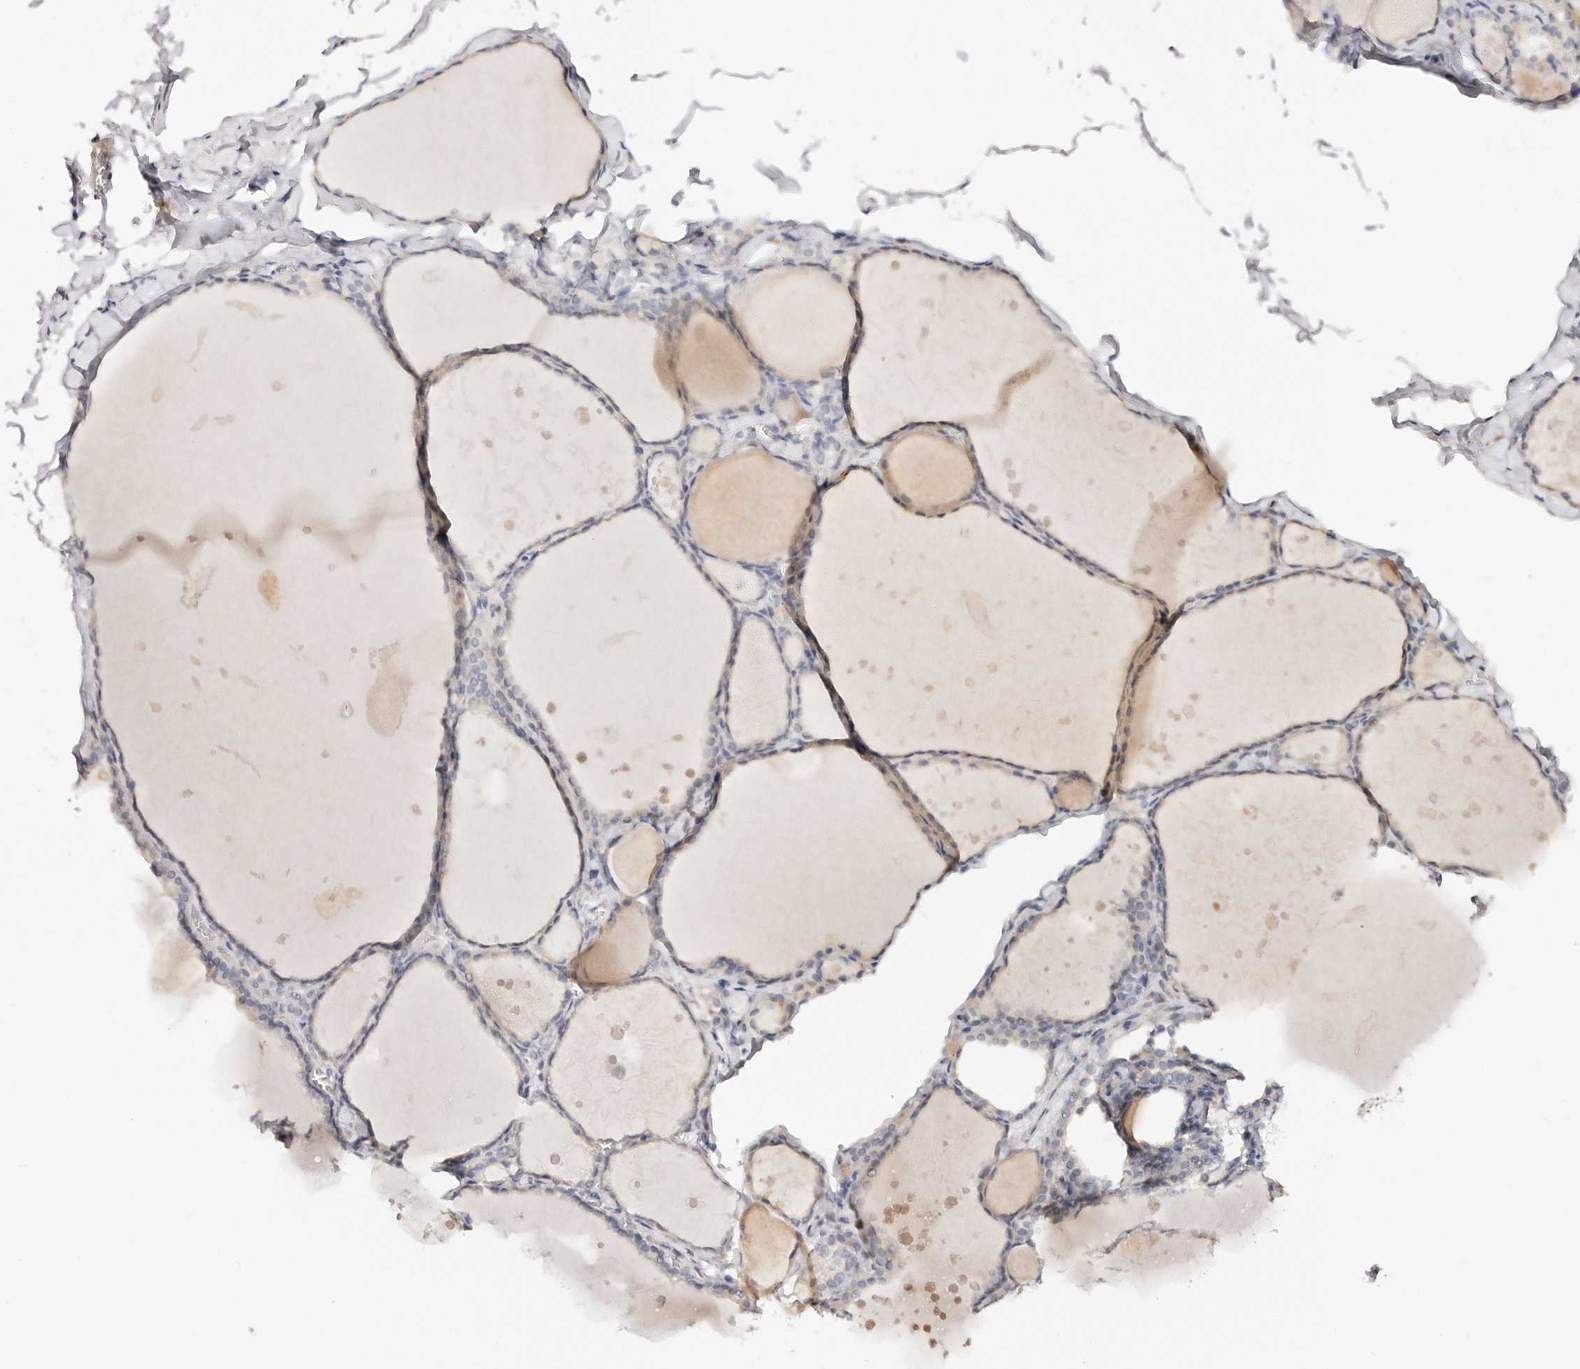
{"staining": {"intensity": "negative", "quantity": "none", "location": "none"}, "tissue": "thyroid gland", "cell_type": "Glandular cells", "image_type": "normal", "snomed": [{"axis": "morphology", "description": "Normal tissue, NOS"}, {"axis": "topography", "description": "Thyroid gland"}], "caption": "A high-resolution histopathology image shows immunohistochemistry (IHC) staining of benign thyroid gland, which shows no significant staining in glandular cells.", "gene": "DNASE1", "patient": {"sex": "male", "age": 56}}